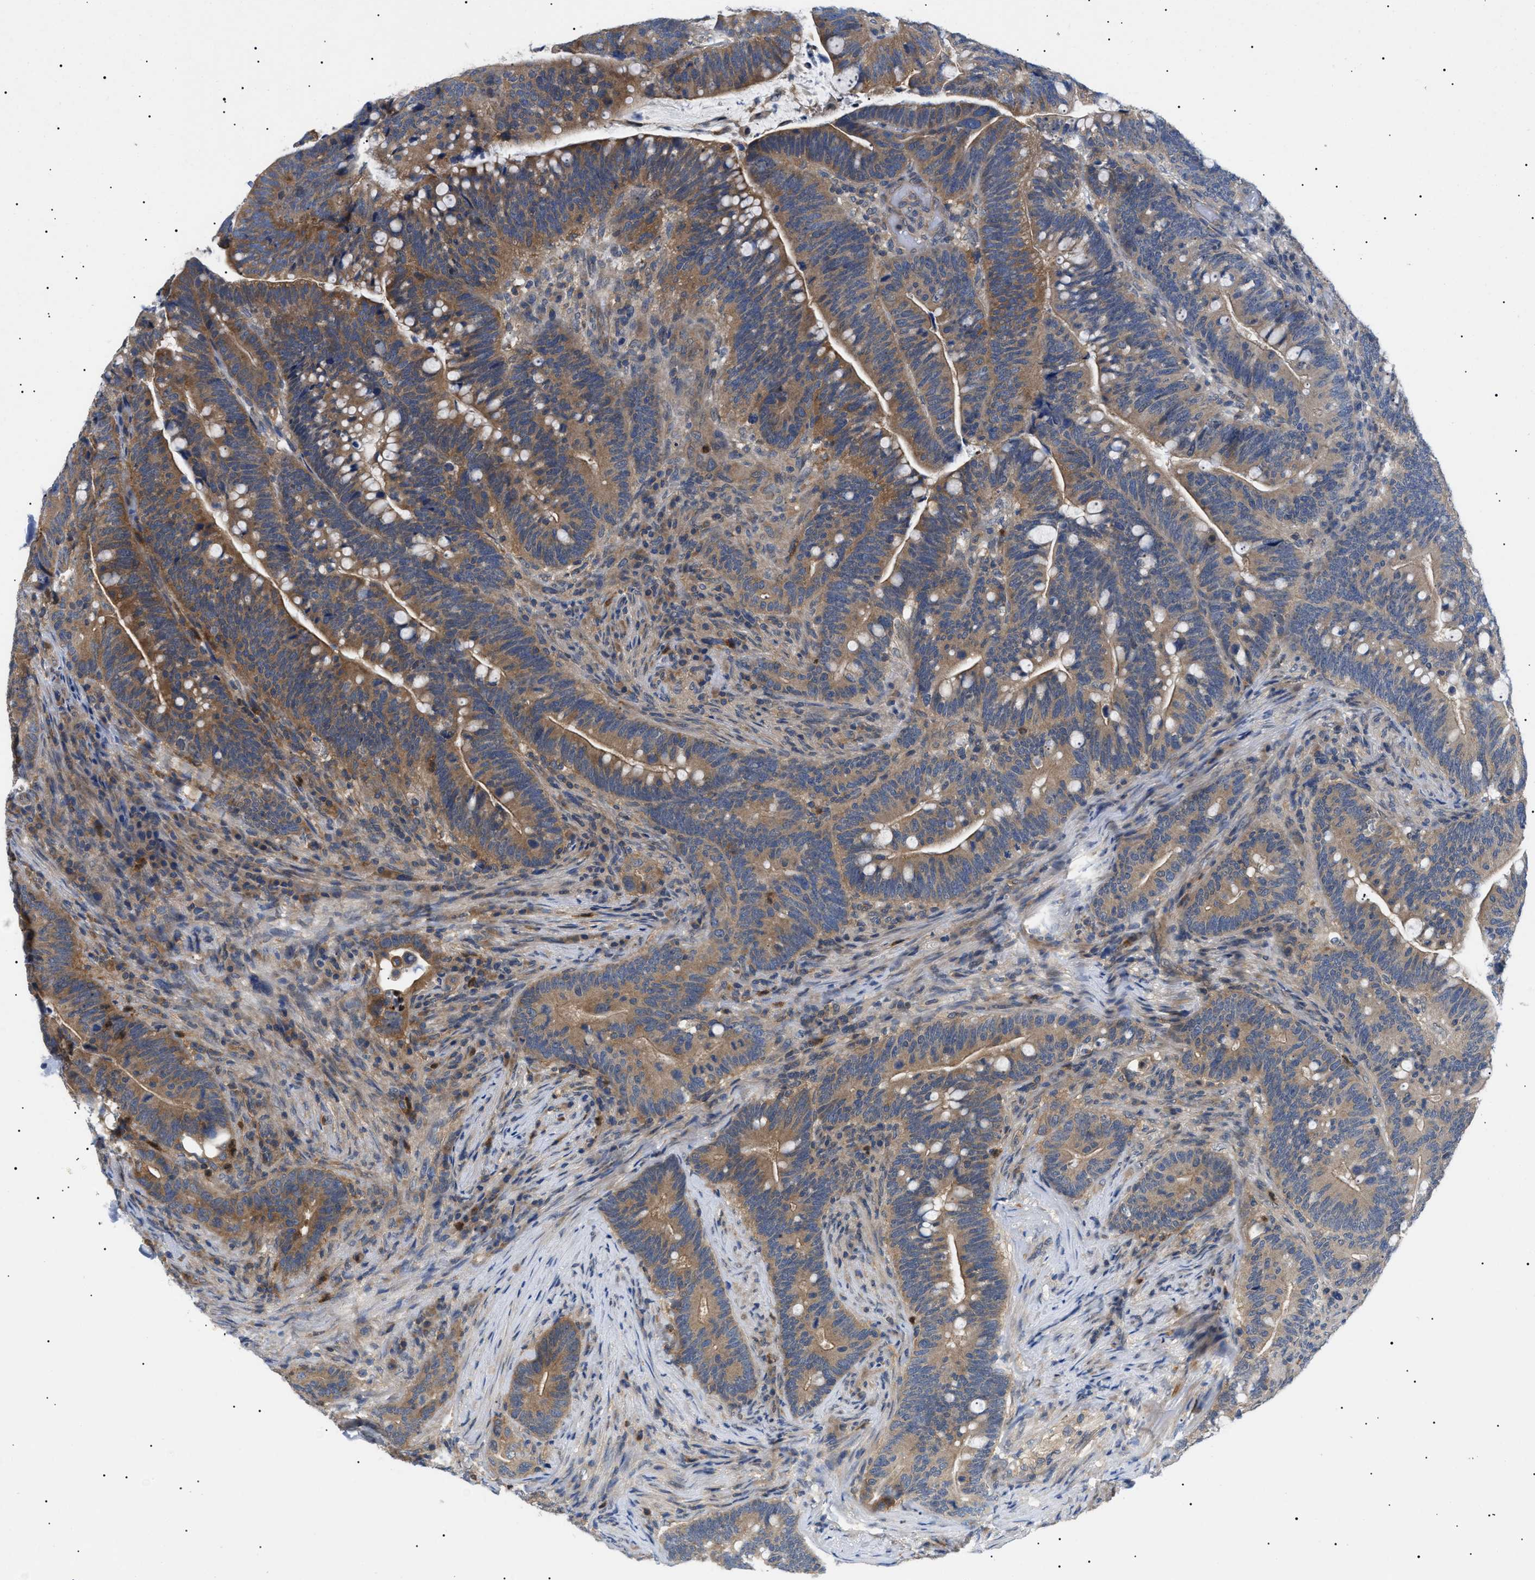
{"staining": {"intensity": "moderate", "quantity": ">75%", "location": "cytoplasmic/membranous"}, "tissue": "colorectal cancer", "cell_type": "Tumor cells", "image_type": "cancer", "snomed": [{"axis": "morphology", "description": "Normal tissue, NOS"}, {"axis": "morphology", "description": "Adenocarcinoma, NOS"}, {"axis": "topography", "description": "Colon"}], "caption": "Immunohistochemistry (IHC) histopathology image of human colorectal cancer (adenocarcinoma) stained for a protein (brown), which exhibits medium levels of moderate cytoplasmic/membranous staining in about >75% of tumor cells.", "gene": "RIPK1", "patient": {"sex": "female", "age": 66}}